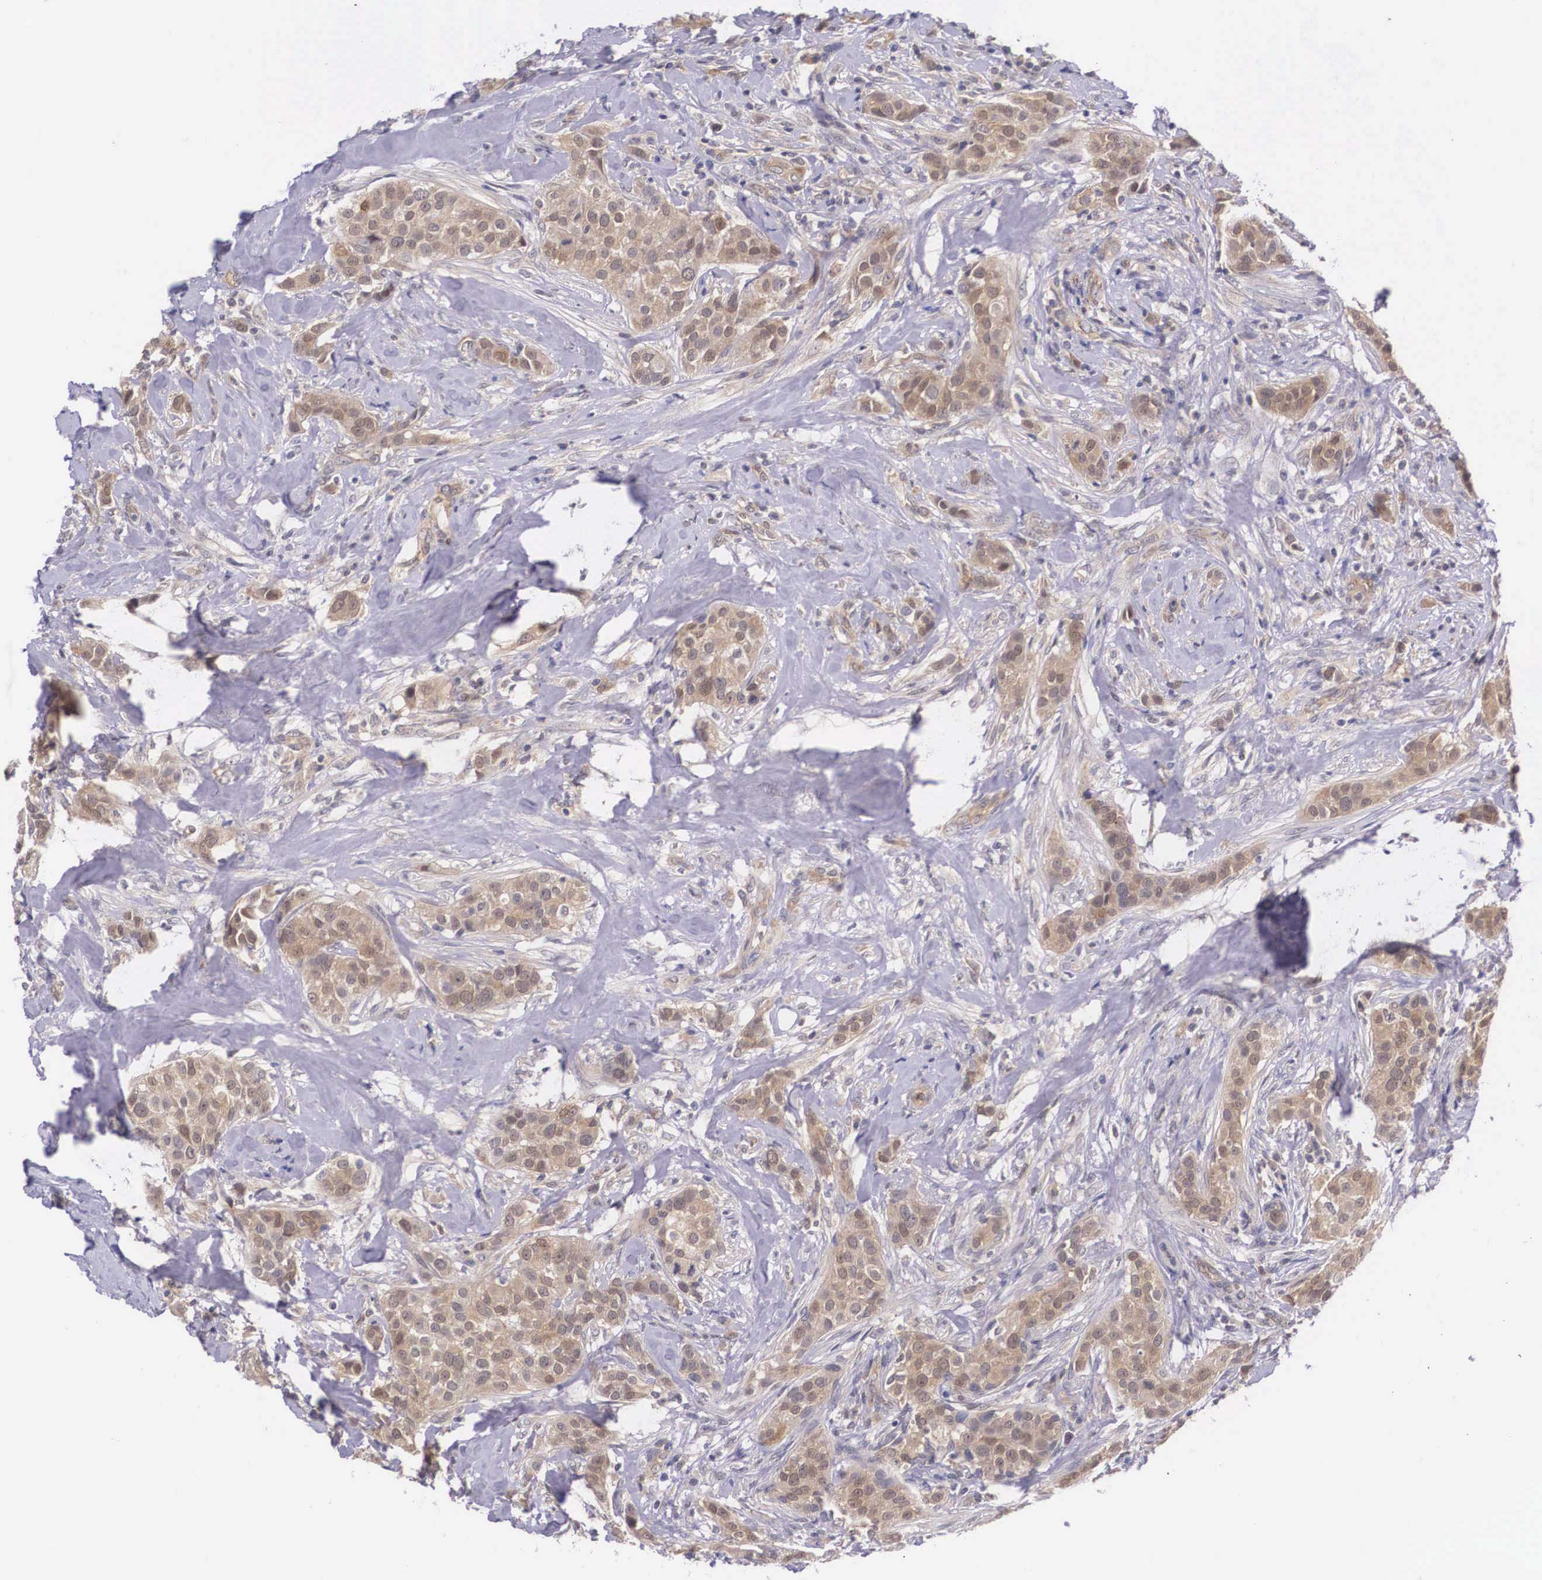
{"staining": {"intensity": "moderate", "quantity": ">75%", "location": "cytoplasmic/membranous"}, "tissue": "breast cancer", "cell_type": "Tumor cells", "image_type": "cancer", "snomed": [{"axis": "morphology", "description": "Duct carcinoma"}, {"axis": "topography", "description": "Breast"}], "caption": "Protein staining of breast intraductal carcinoma tissue displays moderate cytoplasmic/membranous staining in approximately >75% of tumor cells.", "gene": "IGBP1", "patient": {"sex": "female", "age": 45}}